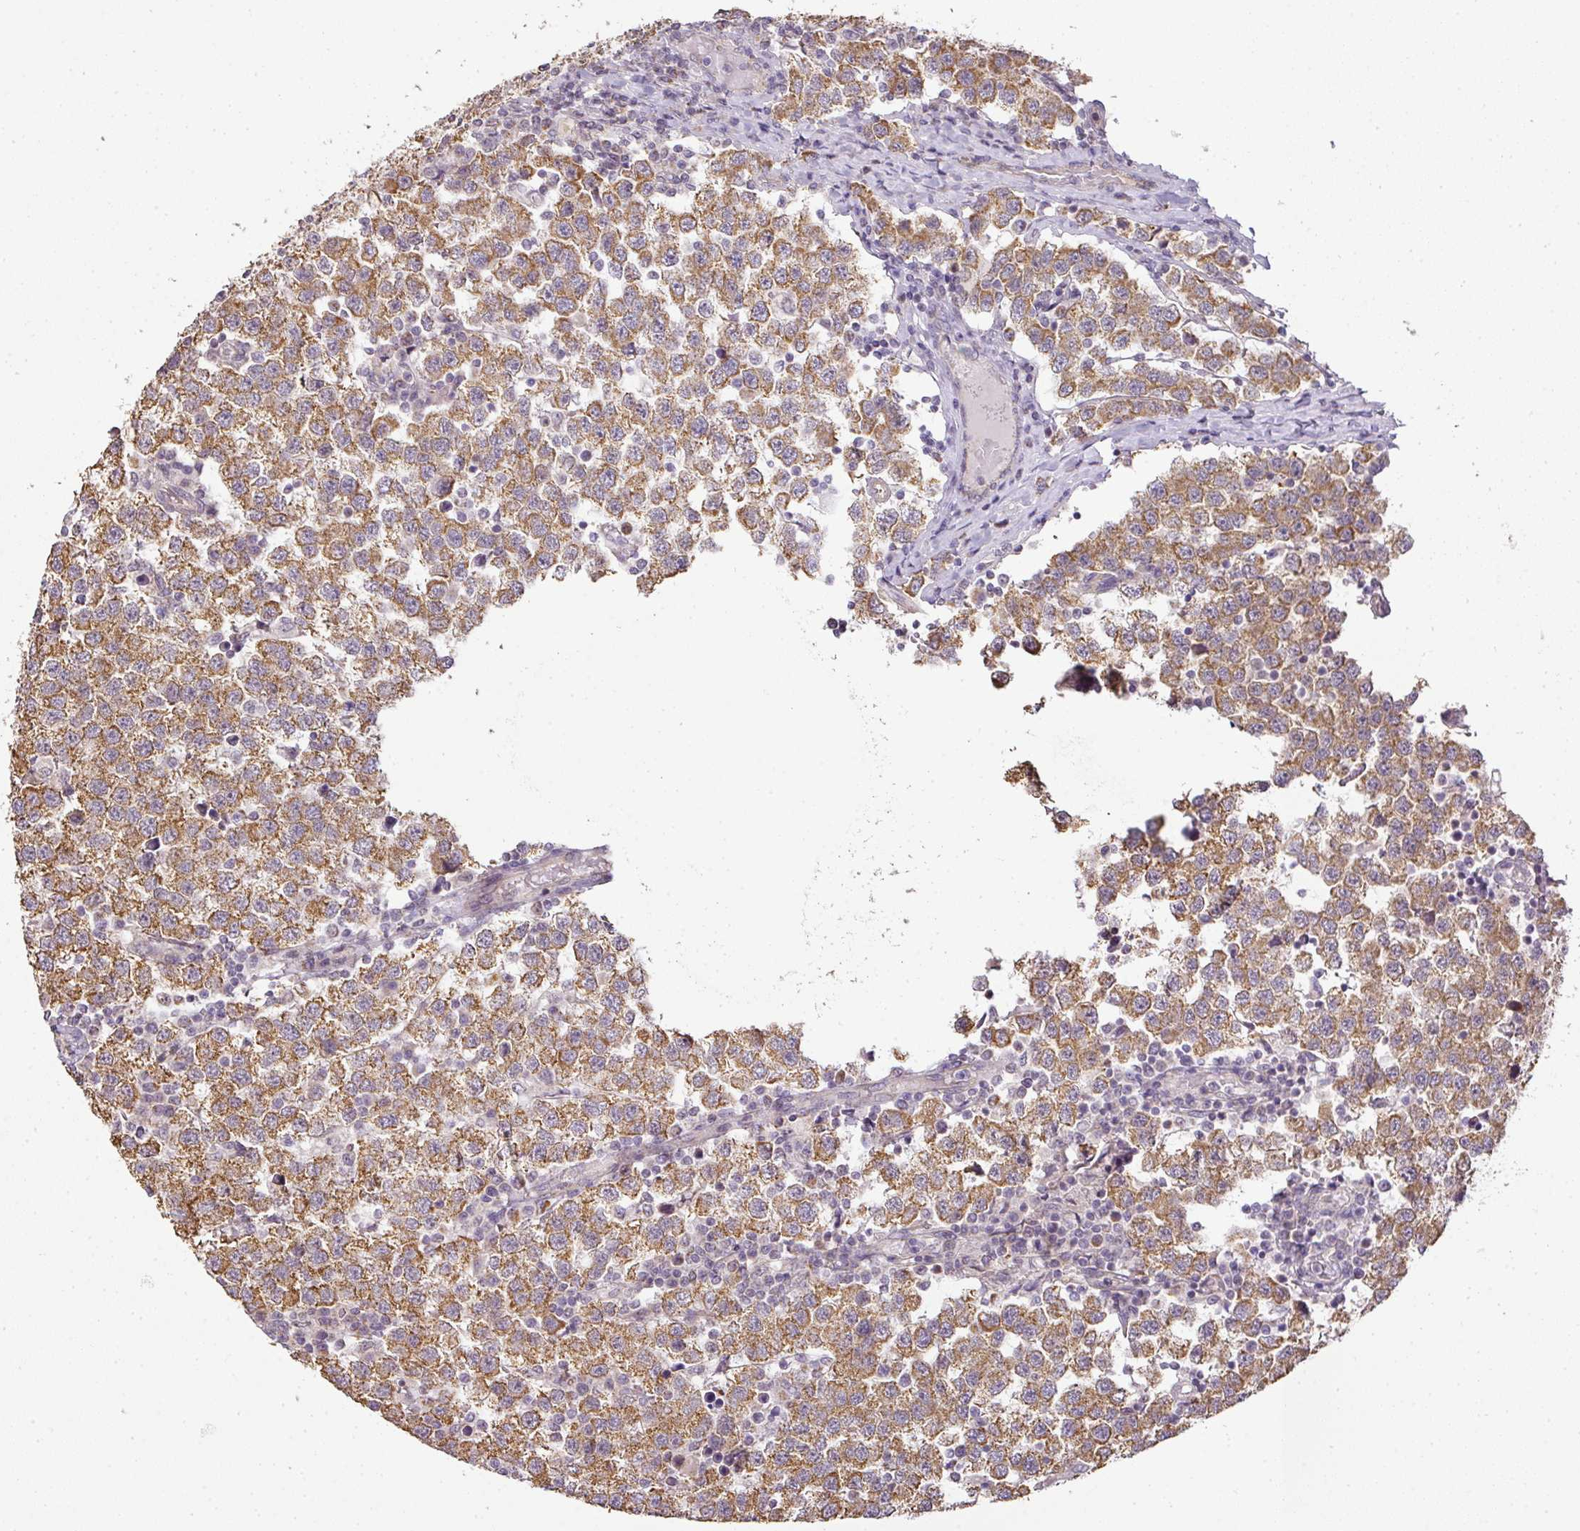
{"staining": {"intensity": "moderate", "quantity": ">75%", "location": "cytoplasmic/membranous"}, "tissue": "testis cancer", "cell_type": "Tumor cells", "image_type": "cancer", "snomed": [{"axis": "morphology", "description": "Seminoma, NOS"}, {"axis": "topography", "description": "Testis"}], "caption": "Testis cancer (seminoma) tissue reveals moderate cytoplasmic/membranous positivity in approximately >75% of tumor cells, visualized by immunohistochemistry. The protein is shown in brown color, while the nuclei are stained blue.", "gene": "MYOM2", "patient": {"sex": "male", "age": 34}}